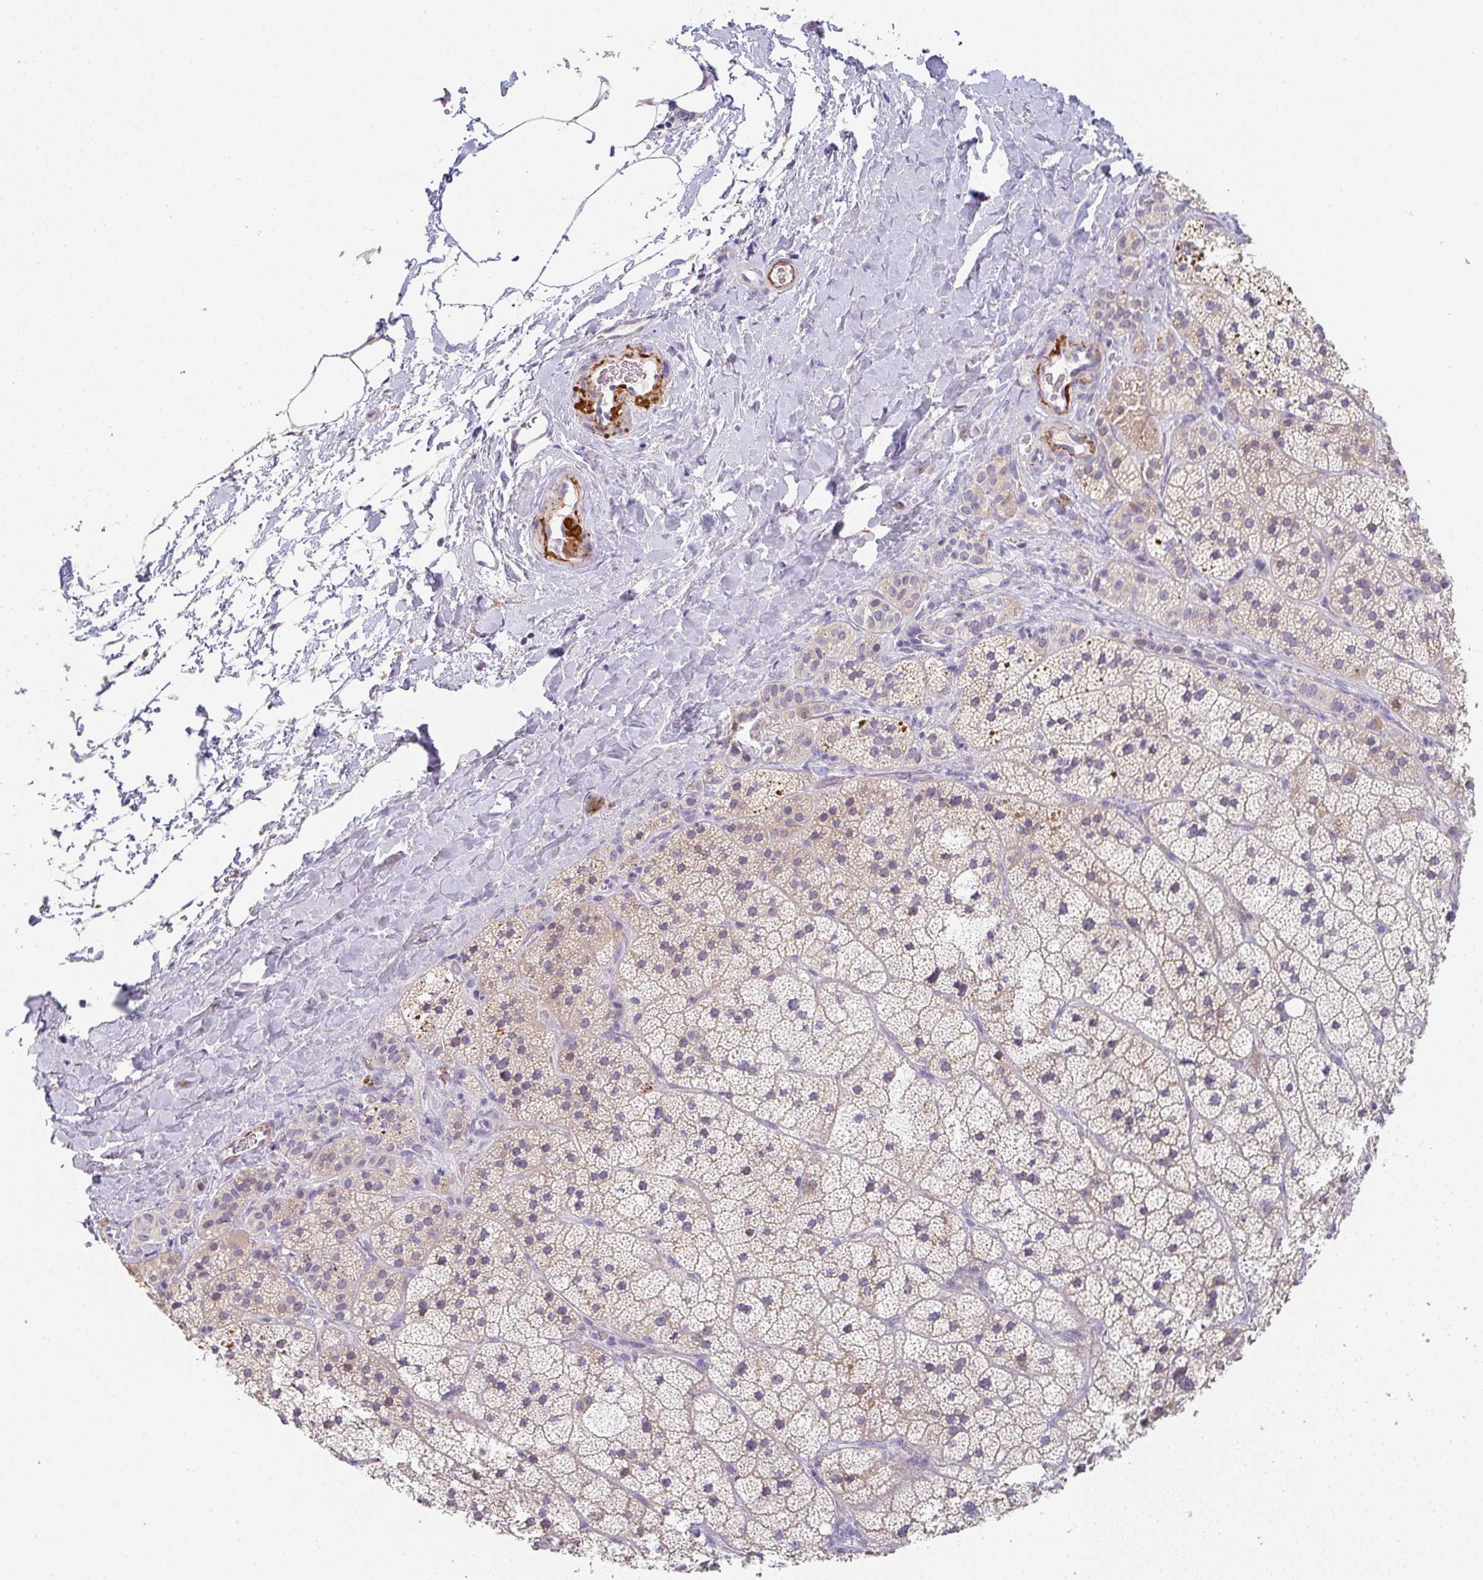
{"staining": {"intensity": "moderate", "quantity": "25%-75%", "location": "cytoplasmic/membranous"}, "tissue": "adrenal gland", "cell_type": "Glandular cells", "image_type": "normal", "snomed": [{"axis": "morphology", "description": "Normal tissue, NOS"}, {"axis": "topography", "description": "Adrenal gland"}], "caption": "The micrograph demonstrates a brown stain indicating the presence of a protein in the cytoplasmic/membranous of glandular cells in adrenal gland.", "gene": "C1QTNF8", "patient": {"sex": "male", "age": 57}}